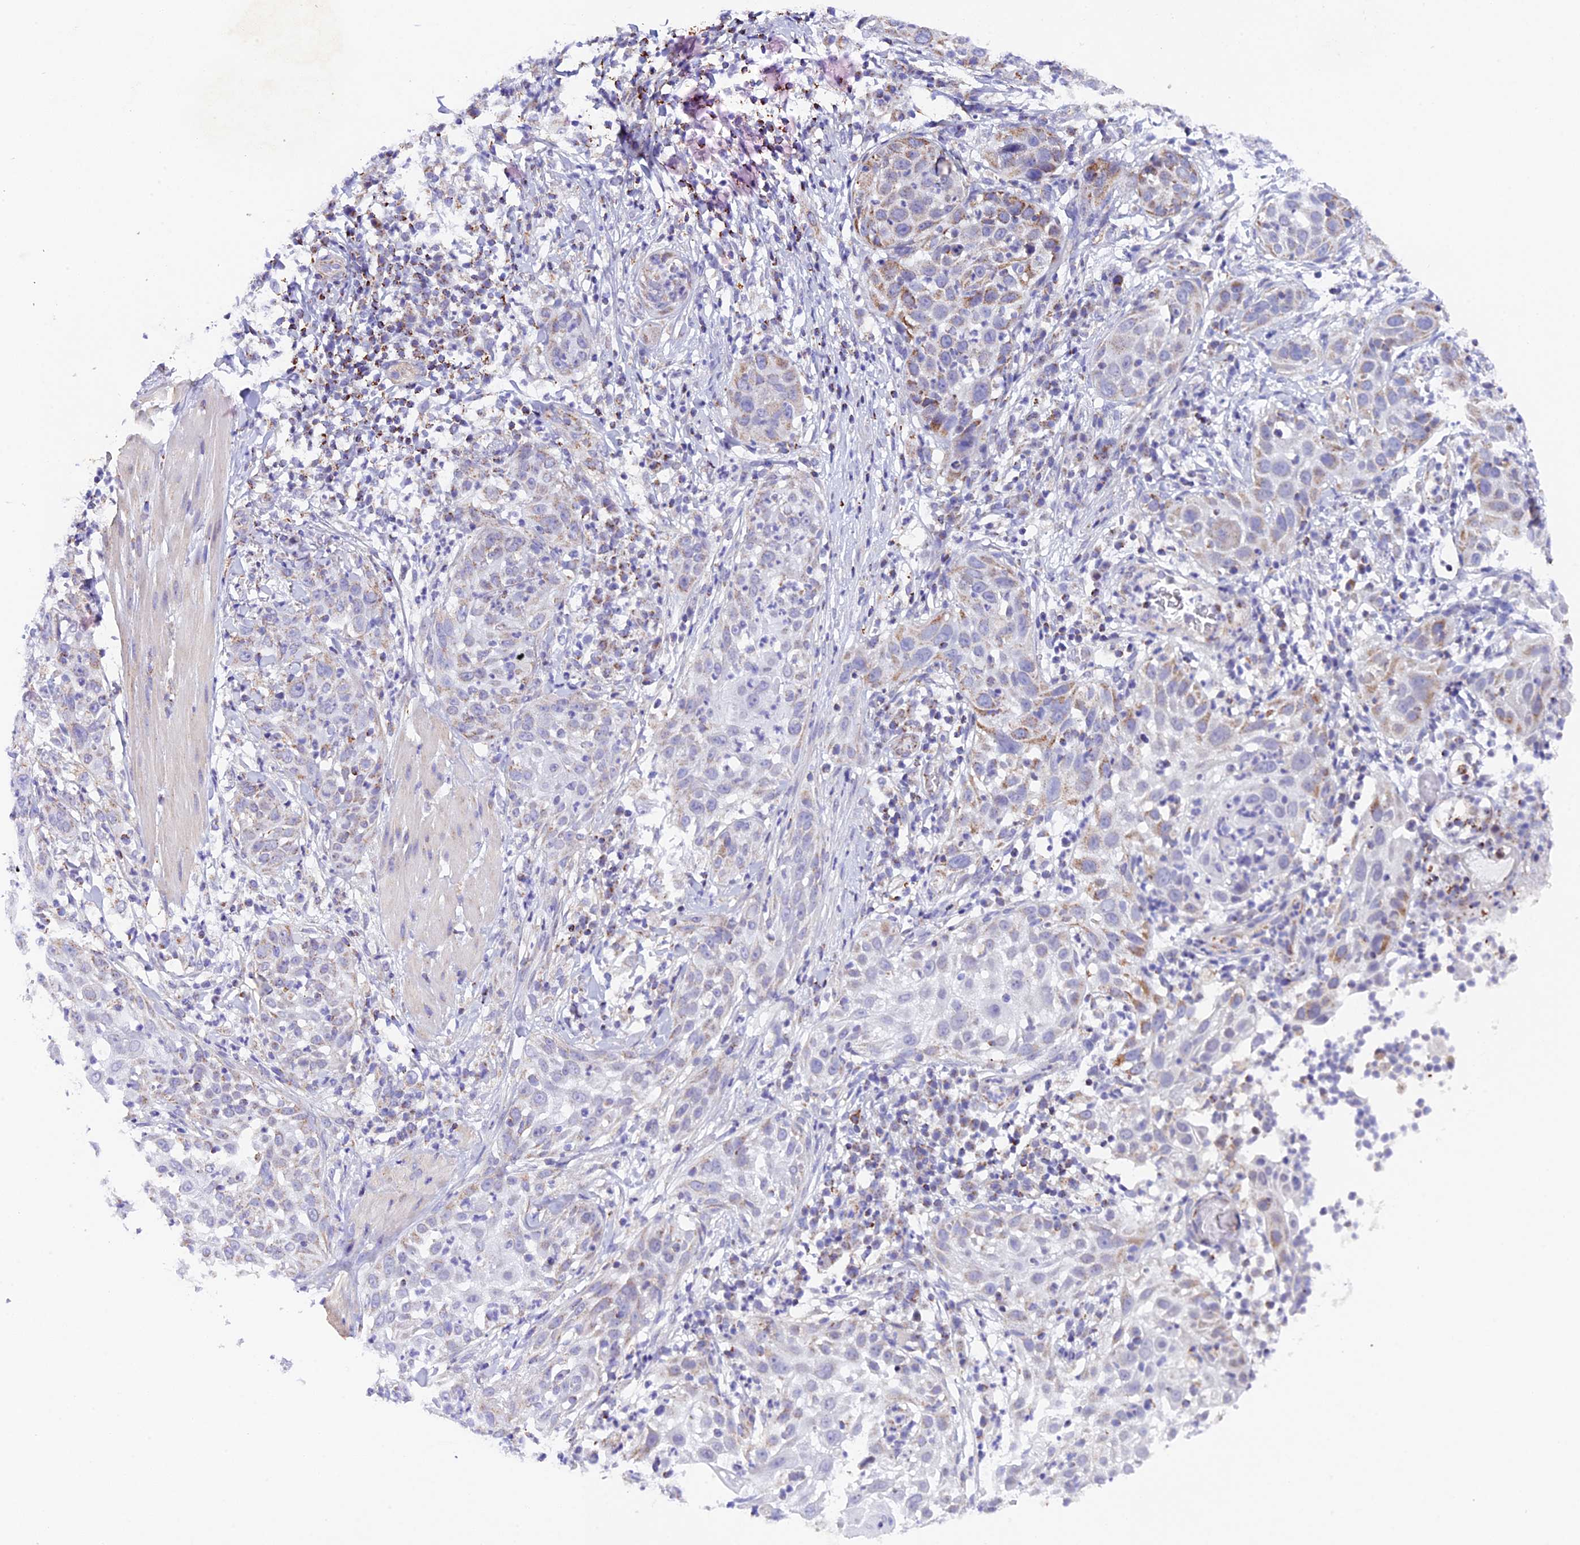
{"staining": {"intensity": "moderate", "quantity": "<25%", "location": "cytoplasmic/membranous"}, "tissue": "skin cancer", "cell_type": "Tumor cells", "image_type": "cancer", "snomed": [{"axis": "morphology", "description": "Squamous cell carcinoma, NOS"}, {"axis": "topography", "description": "Skin"}], "caption": "Immunohistochemical staining of human skin cancer (squamous cell carcinoma) demonstrates moderate cytoplasmic/membranous protein positivity in about <25% of tumor cells. (brown staining indicates protein expression, while blue staining denotes nuclei).", "gene": "TFAM", "patient": {"sex": "female", "age": 44}}